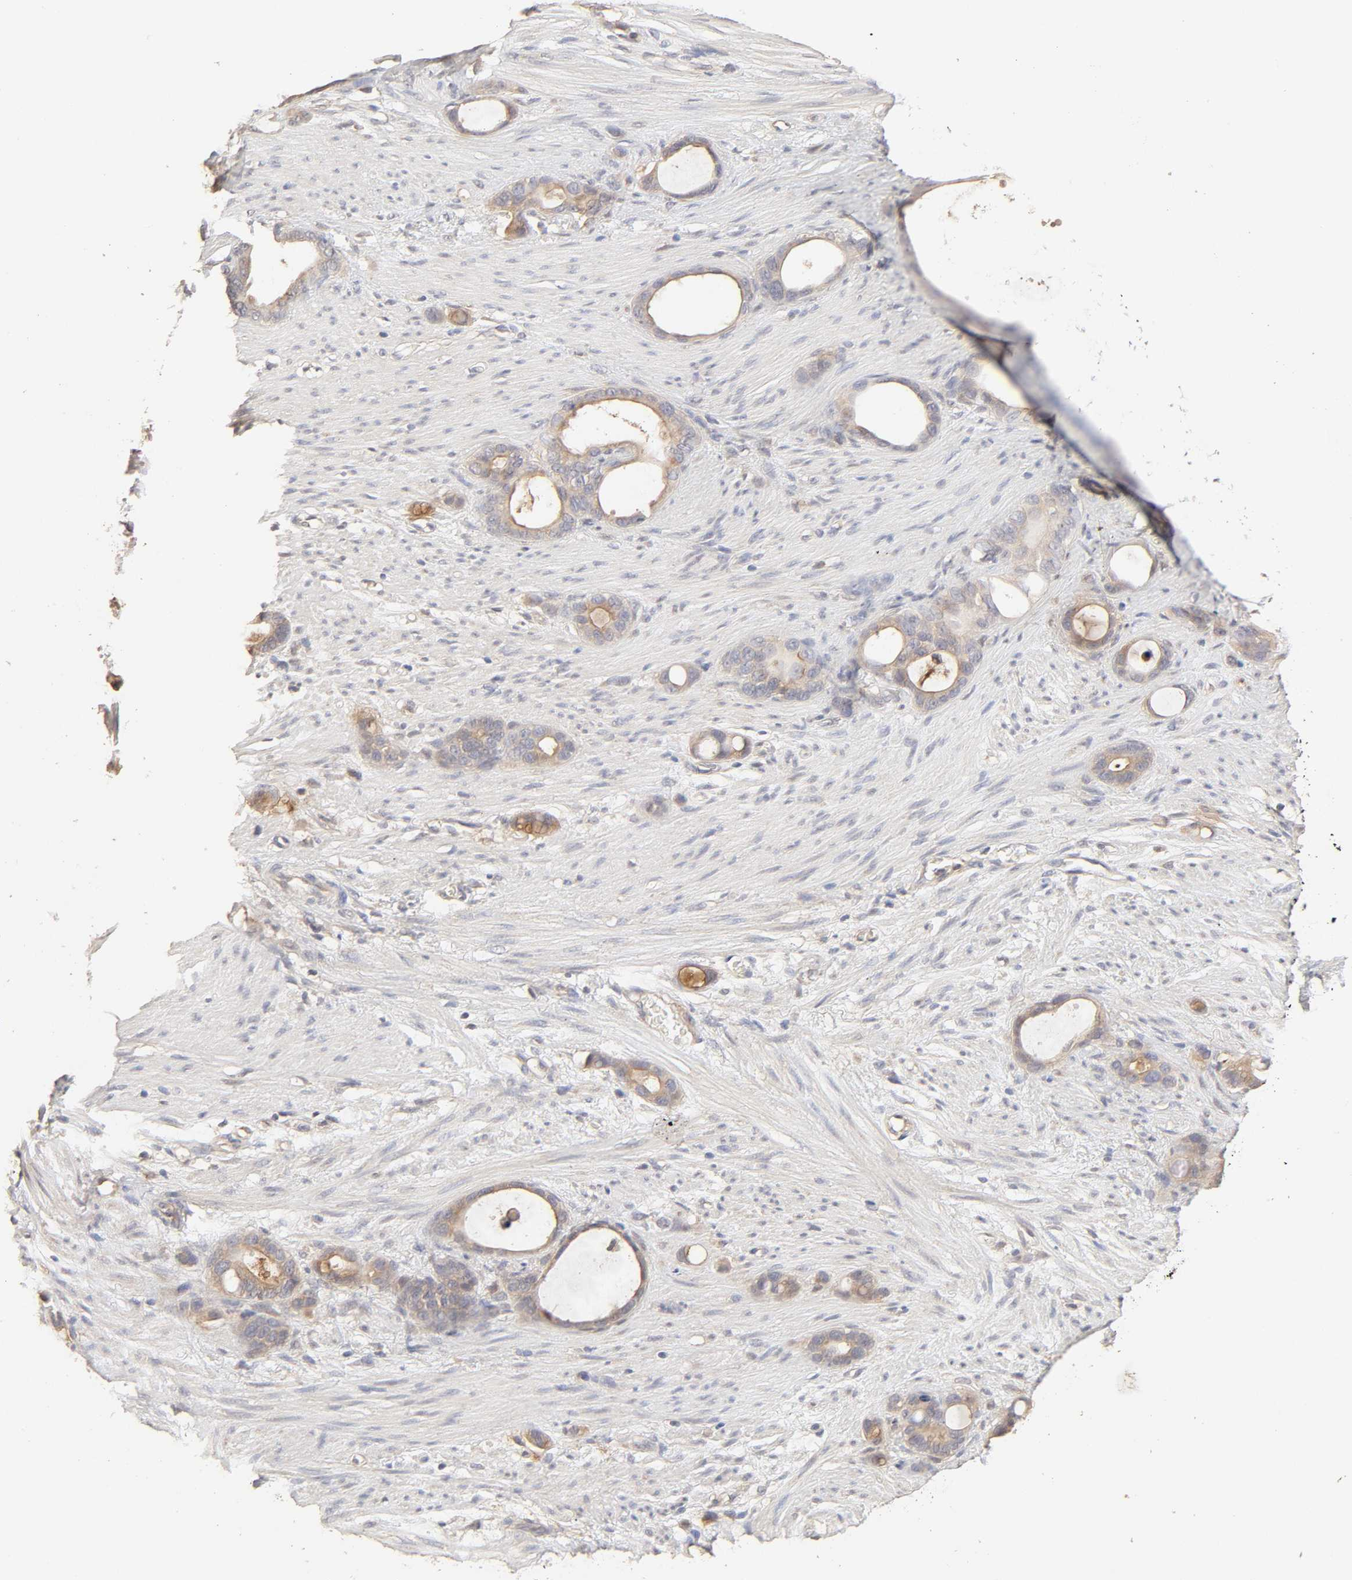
{"staining": {"intensity": "weak", "quantity": ">75%", "location": "cytoplasmic/membranous"}, "tissue": "stomach cancer", "cell_type": "Tumor cells", "image_type": "cancer", "snomed": [{"axis": "morphology", "description": "Adenocarcinoma, NOS"}, {"axis": "topography", "description": "Stomach"}], "caption": "There is low levels of weak cytoplasmic/membranous positivity in tumor cells of stomach cancer (adenocarcinoma), as demonstrated by immunohistochemical staining (brown color).", "gene": "AP1G2", "patient": {"sex": "female", "age": 75}}